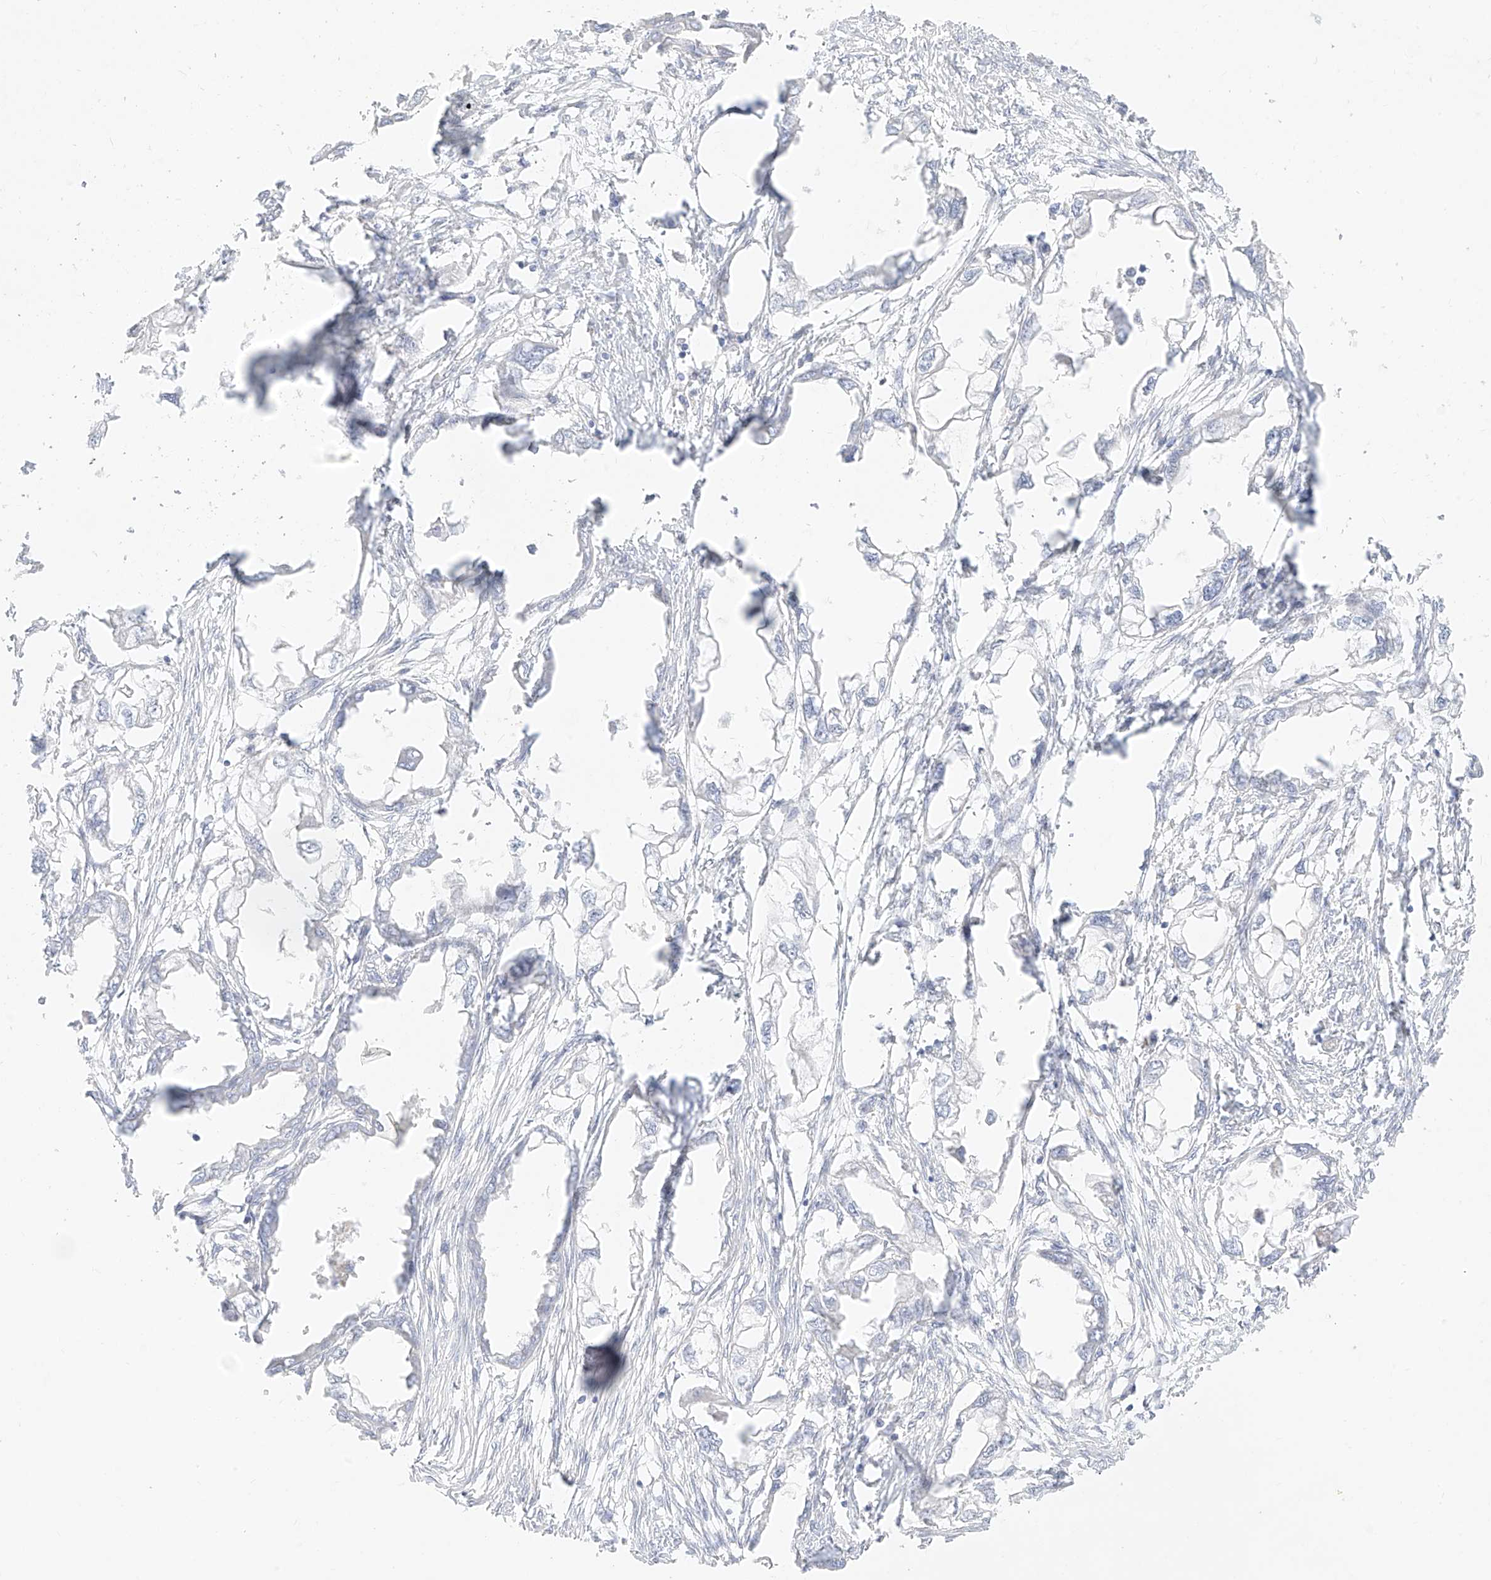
{"staining": {"intensity": "negative", "quantity": "none", "location": "none"}, "tissue": "endometrial cancer", "cell_type": "Tumor cells", "image_type": "cancer", "snomed": [{"axis": "morphology", "description": "Adenocarcinoma, NOS"}, {"axis": "morphology", "description": "Adenocarcinoma, metastatic, NOS"}, {"axis": "topography", "description": "Adipose tissue"}, {"axis": "topography", "description": "Endometrium"}], "caption": "The immunohistochemistry (IHC) histopathology image has no significant positivity in tumor cells of metastatic adenocarcinoma (endometrial) tissue.", "gene": "ARHGEF40", "patient": {"sex": "female", "age": 67}}